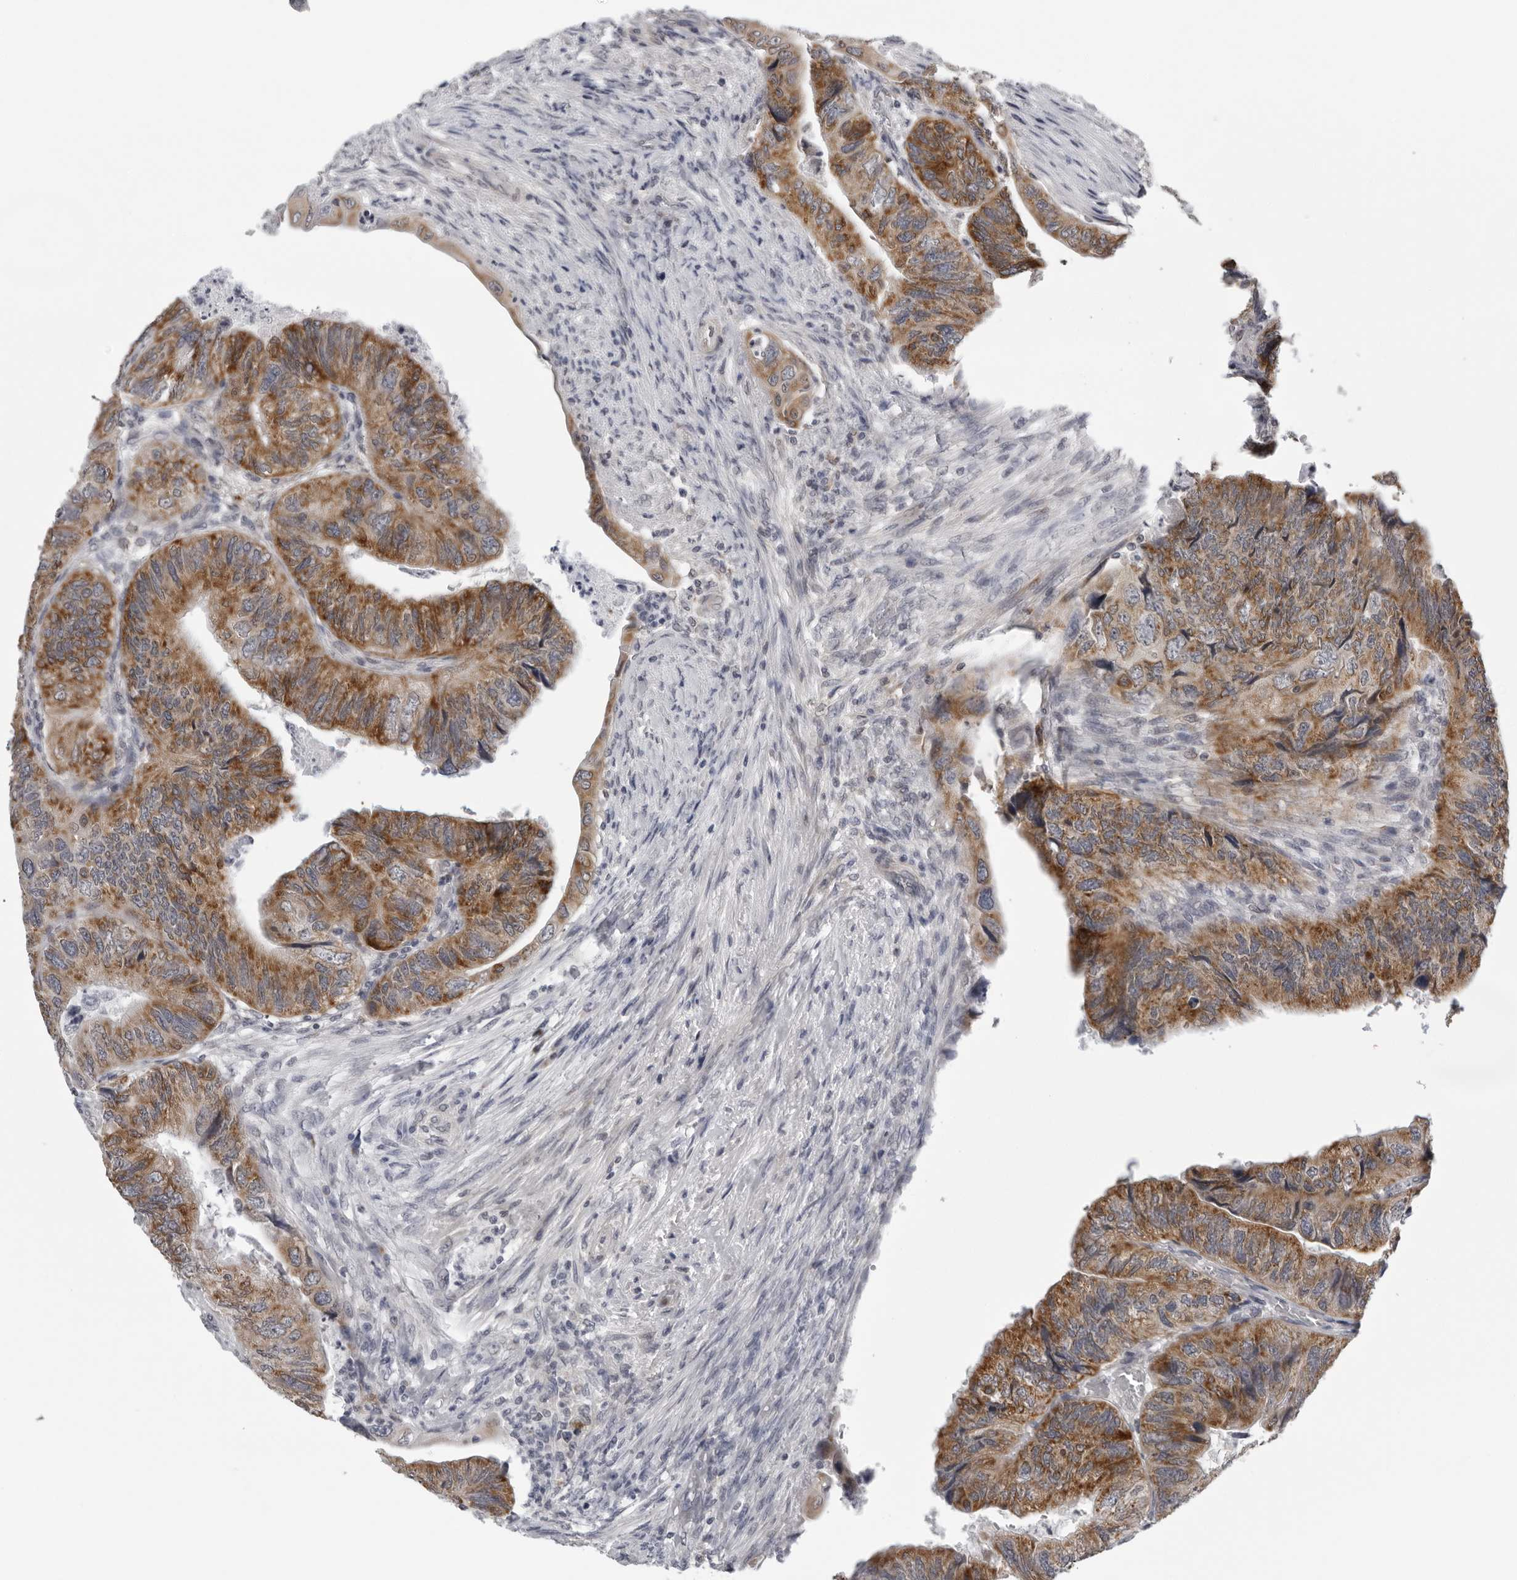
{"staining": {"intensity": "strong", "quantity": "25%-75%", "location": "cytoplasmic/membranous"}, "tissue": "colorectal cancer", "cell_type": "Tumor cells", "image_type": "cancer", "snomed": [{"axis": "morphology", "description": "Adenocarcinoma, NOS"}, {"axis": "topography", "description": "Rectum"}], "caption": "Protein expression analysis of colorectal adenocarcinoma exhibits strong cytoplasmic/membranous expression in about 25%-75% of tumor cells.", "gene": "CPT2", "patient": {"sex": "male", "age": 63}}